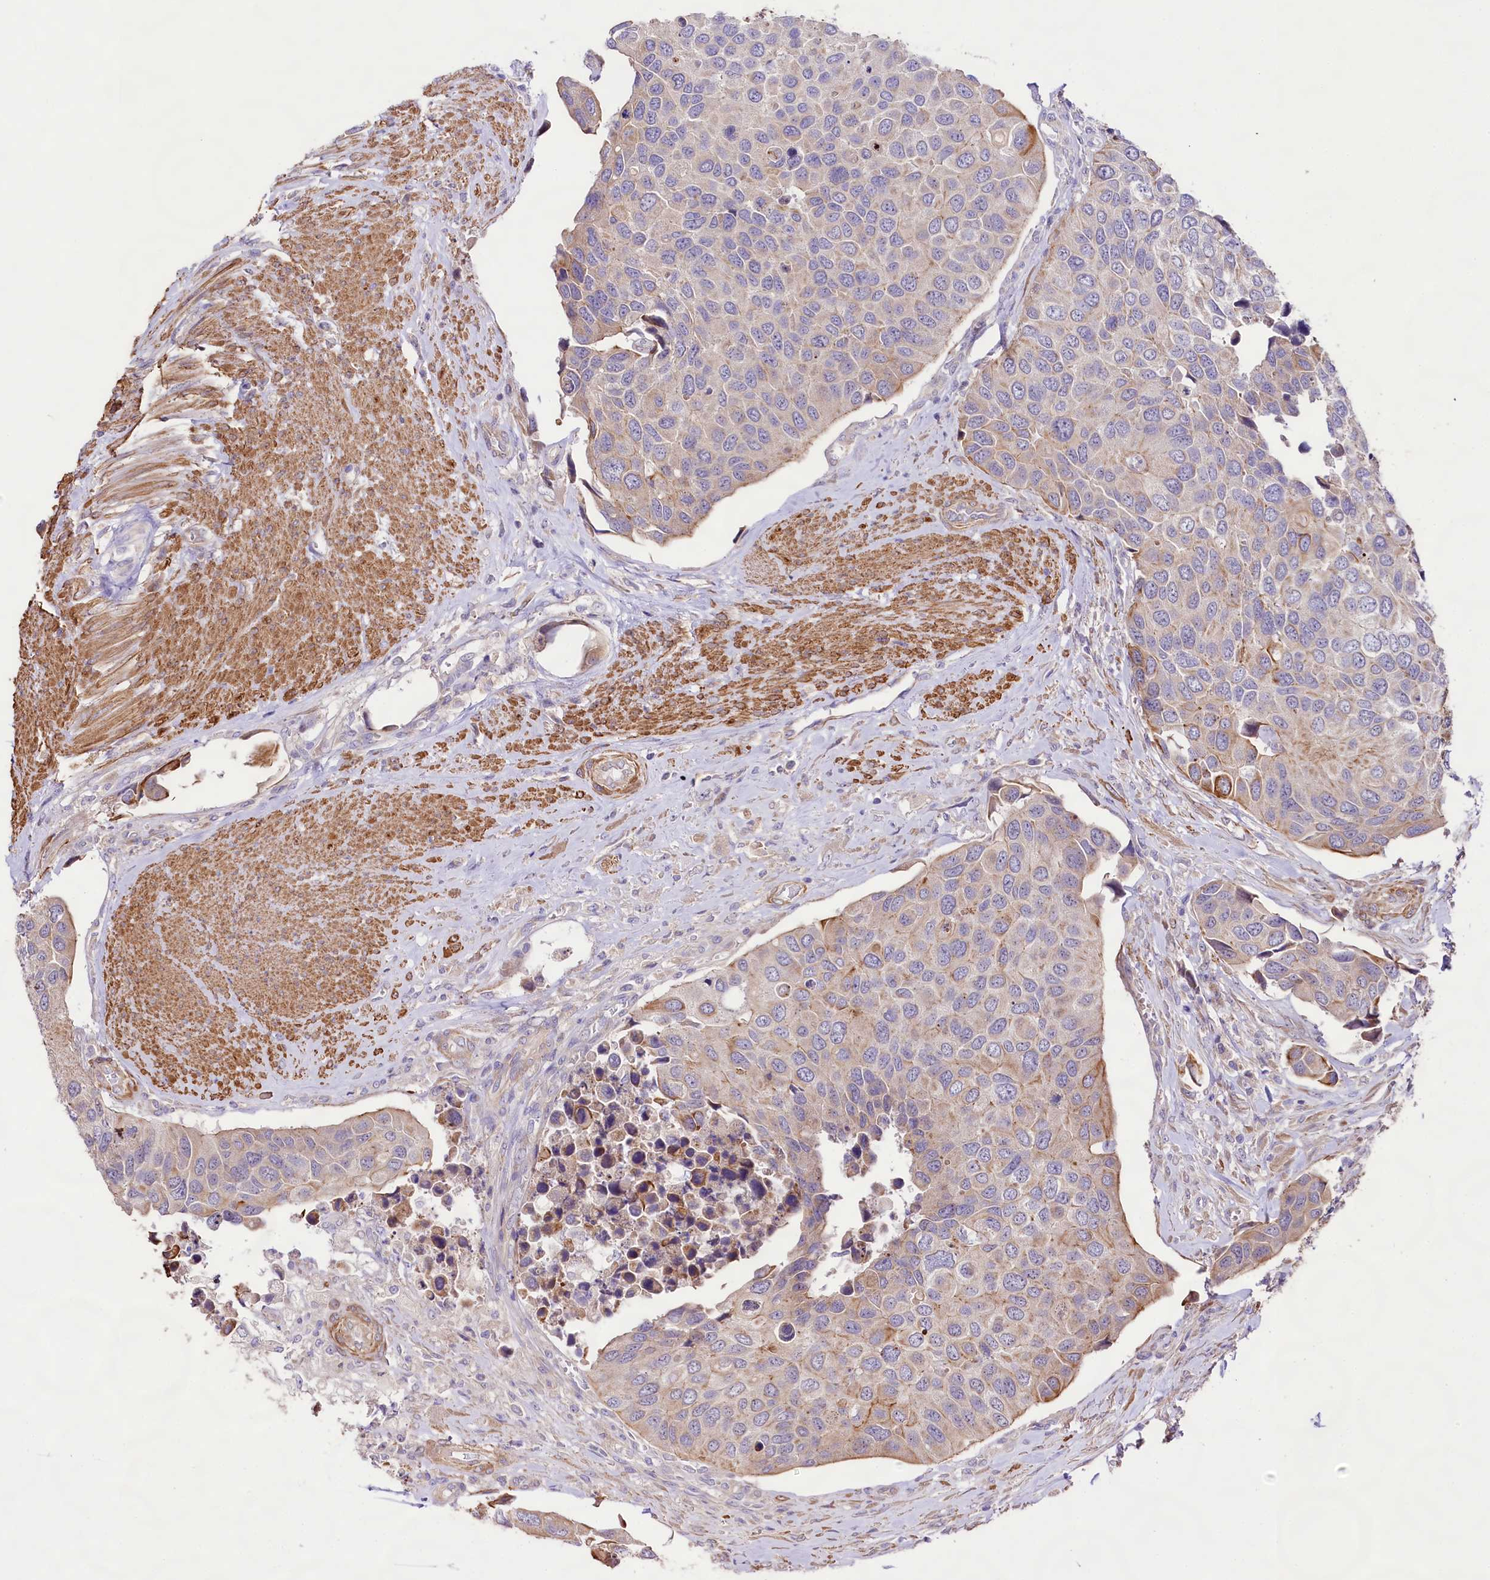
{"staining": {"intensity": "moderate", "quantity": "<25%", "location": "cytoplasmic/membranous"}, "tissue": "urothelial cancer", "cell_type": "Tumor cells", "image_type": "cancer", "snomed": [{"axis": "morphology", "description": "Urothelial carcinoma, High grade"}, {"axis": "topography", "description": "Urinary bladder"}], "caption": "A brown stain highlights moderate cytoplasmic/membranous positivity of a protein in human urothelial cancer tumor cells.", "gene": "VPS11", "patient": {"sex": "male", "age": 74}}